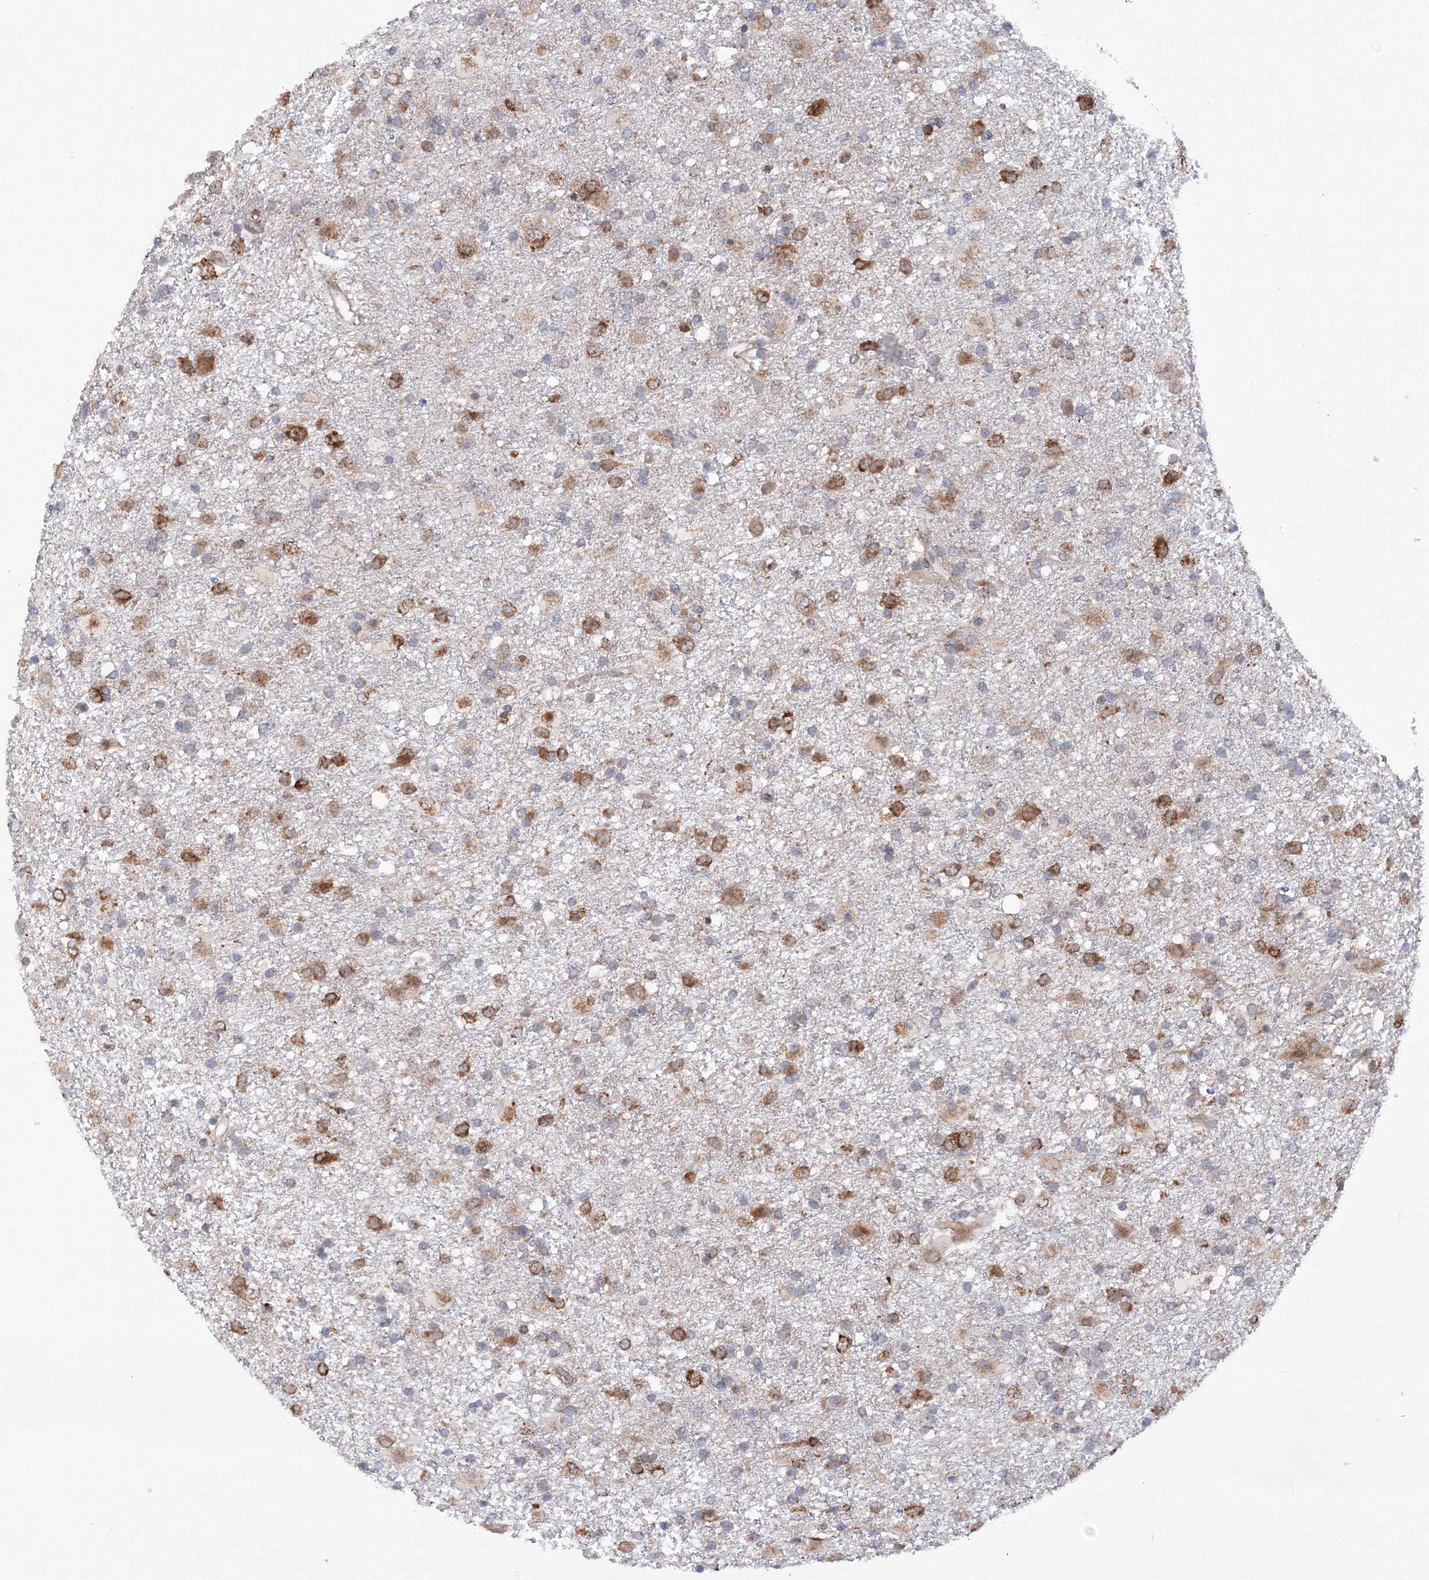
{"staining": {"intensity": "moderate", "quantity": "<25%", "location": "cytoplasmic/membranous"}, "tissue": "glioma", "cell_type": "Tumor cells", "image_type": "cancer", "snomed": [{"axis": "morphology", "description": "Glioma, malignant, Low grade"}, {"axis": "topography", "description": "Brain"}], "caption": "Immunohistochemical staining of human glioma displays moderate cytoplasmic/membranous protein positivity in approximately <25% of tumor cells. (DAB (3,3'-diaminobenzidine) IHC, brown staining for protein, blue staining for nuclei).", "gene": "DIS3L2", "patient": {"sex": "male", "age": 65}}